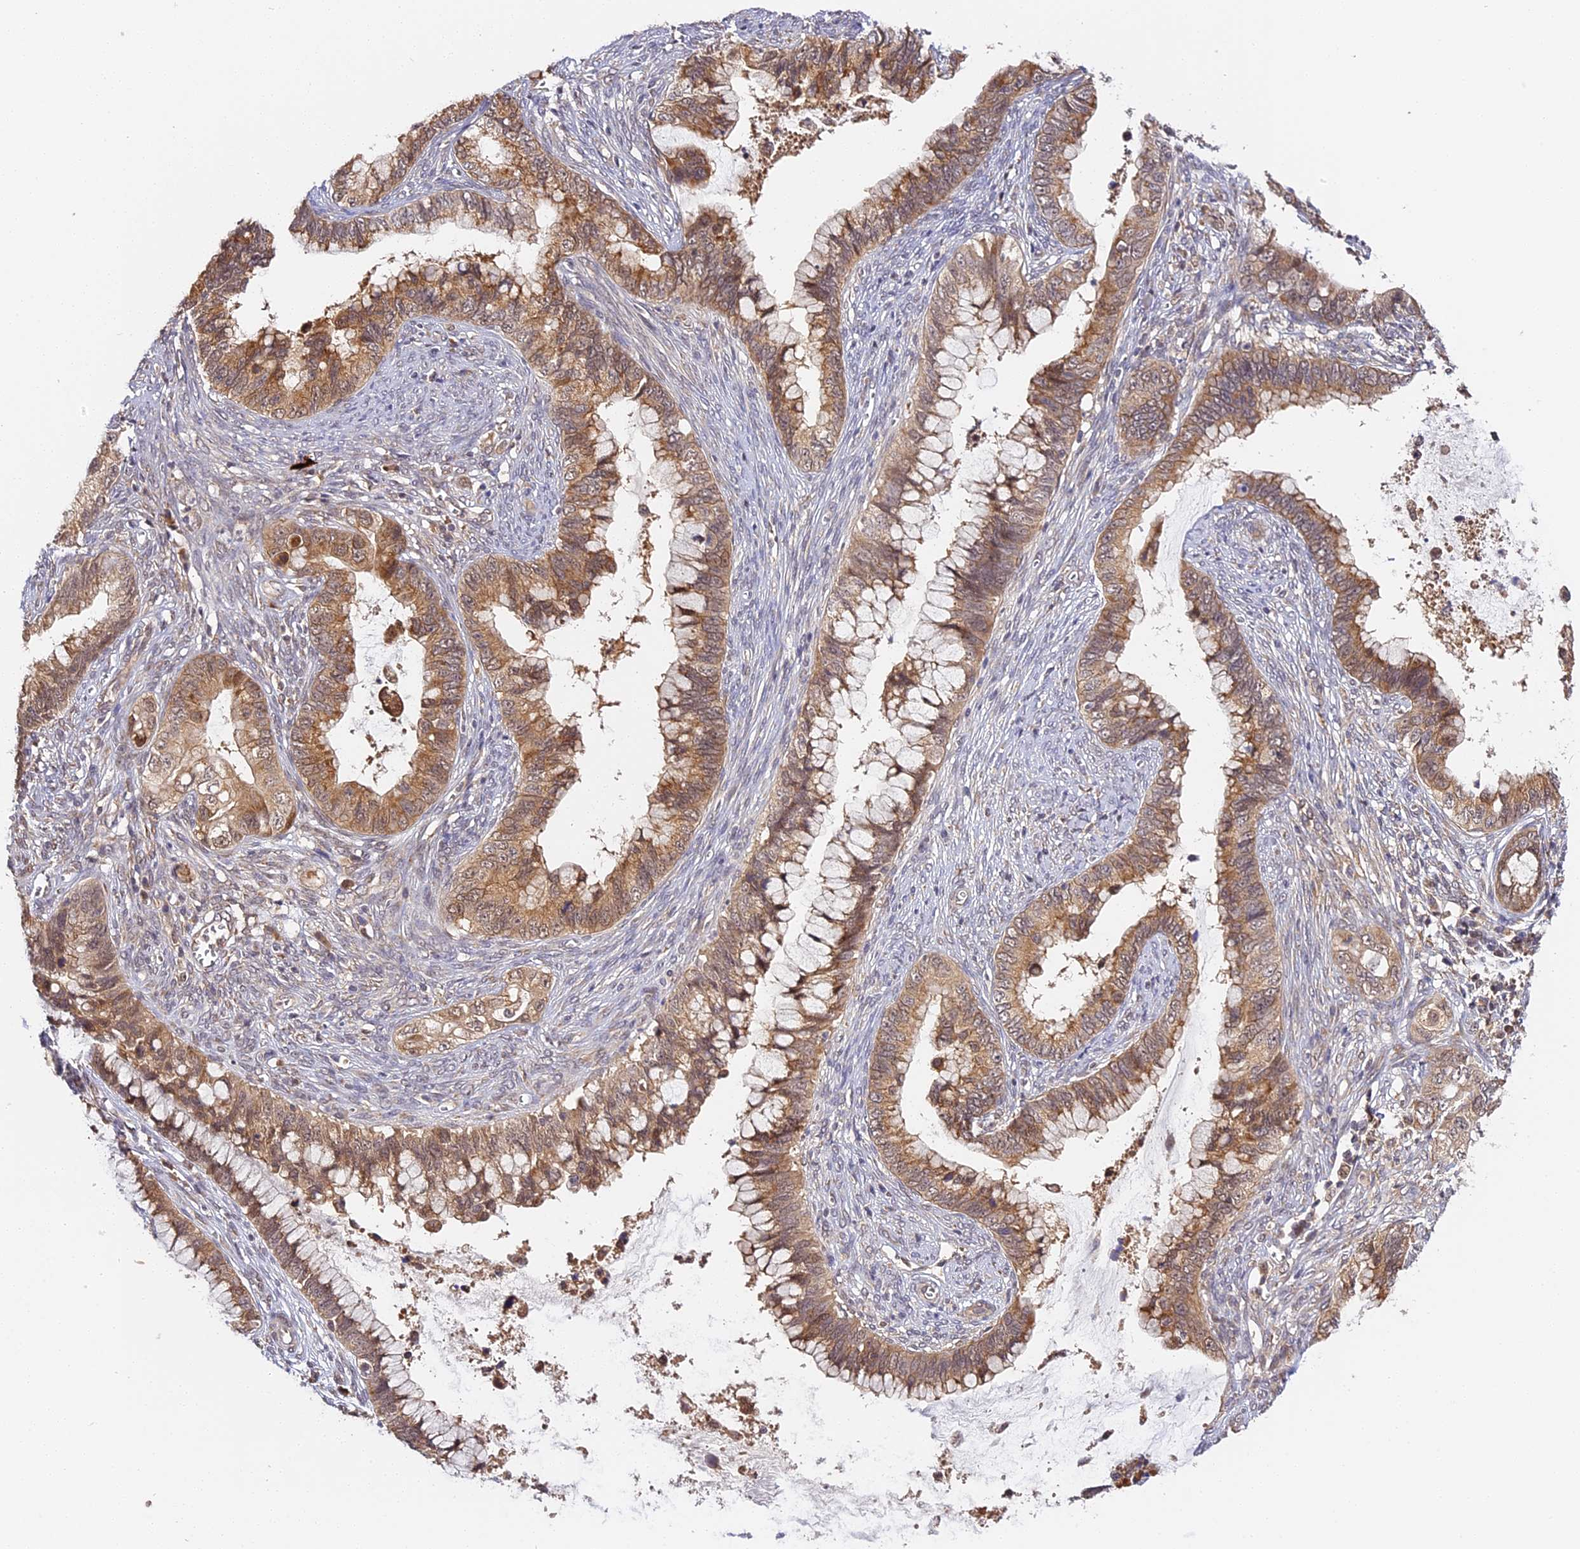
{"staining": {"intensity": "moderate", "quantity": ">75%", "location": "cytoplasmic/membranous"}, "tissue": "cervical cancer", "cell_type": "Tumor cells", "image_type": "cancer", "snomed": [{"axis": "morphology", "description": "Adenocarcinoma, NOS"}, {"axis": "topography", "description": "Cervix"}], "caption": "Moderate cytoplasmic/membranous positivity for a protein is present in approximately >75% of tumor cells of adenocarcinoma (cervical) using immunohistochemistry (IHC).", "gene": "IMPACT", "patient": {"sex": "female", "age": 44}}